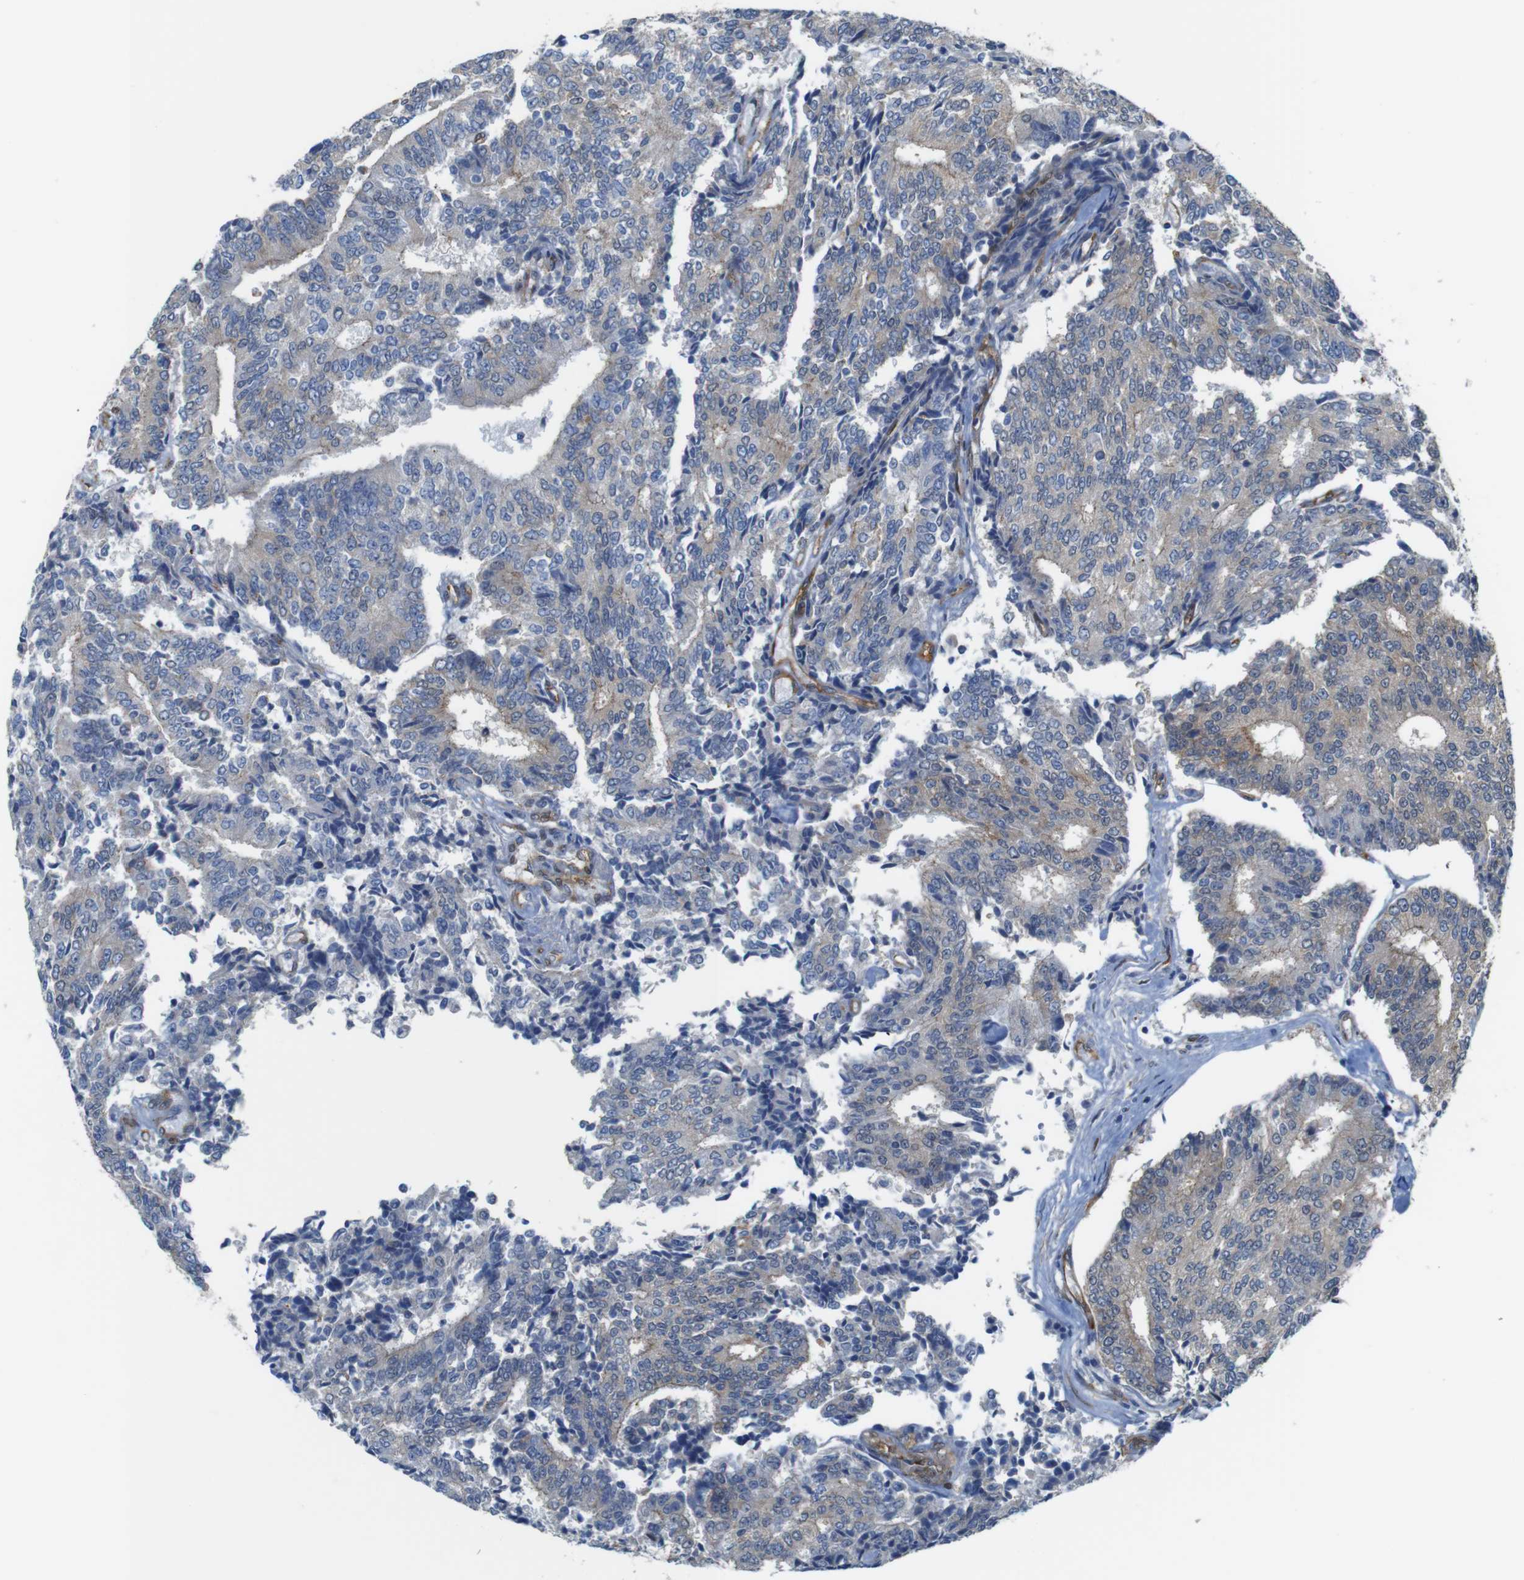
{"staining": {"intensity": "moderate", "quantity": "25%-75%", "location": "cytoplasmic/membranous"}, "tissue": "prostate cancer", "cell_type": "Tumor cells", "image_type": "cancer", "snomed": [{"axis": "morphology", "description": "Normal tissue, NOS"}, {"axis": "morphology", "description": "Adenocarcinoma, High grade"}, {"axis": "topography", "description": "Prostate"}, {"axis": "topography", "description": "Seminal veicle"}], "caption": "Protein expression analysis of prostate cancer exhibits moderate cytoplasmic/membranous positivity in approximately 25%-75% of tumor cells.", "gene": "PTGER4", "patient": {"sex": "male", "age": 55}}